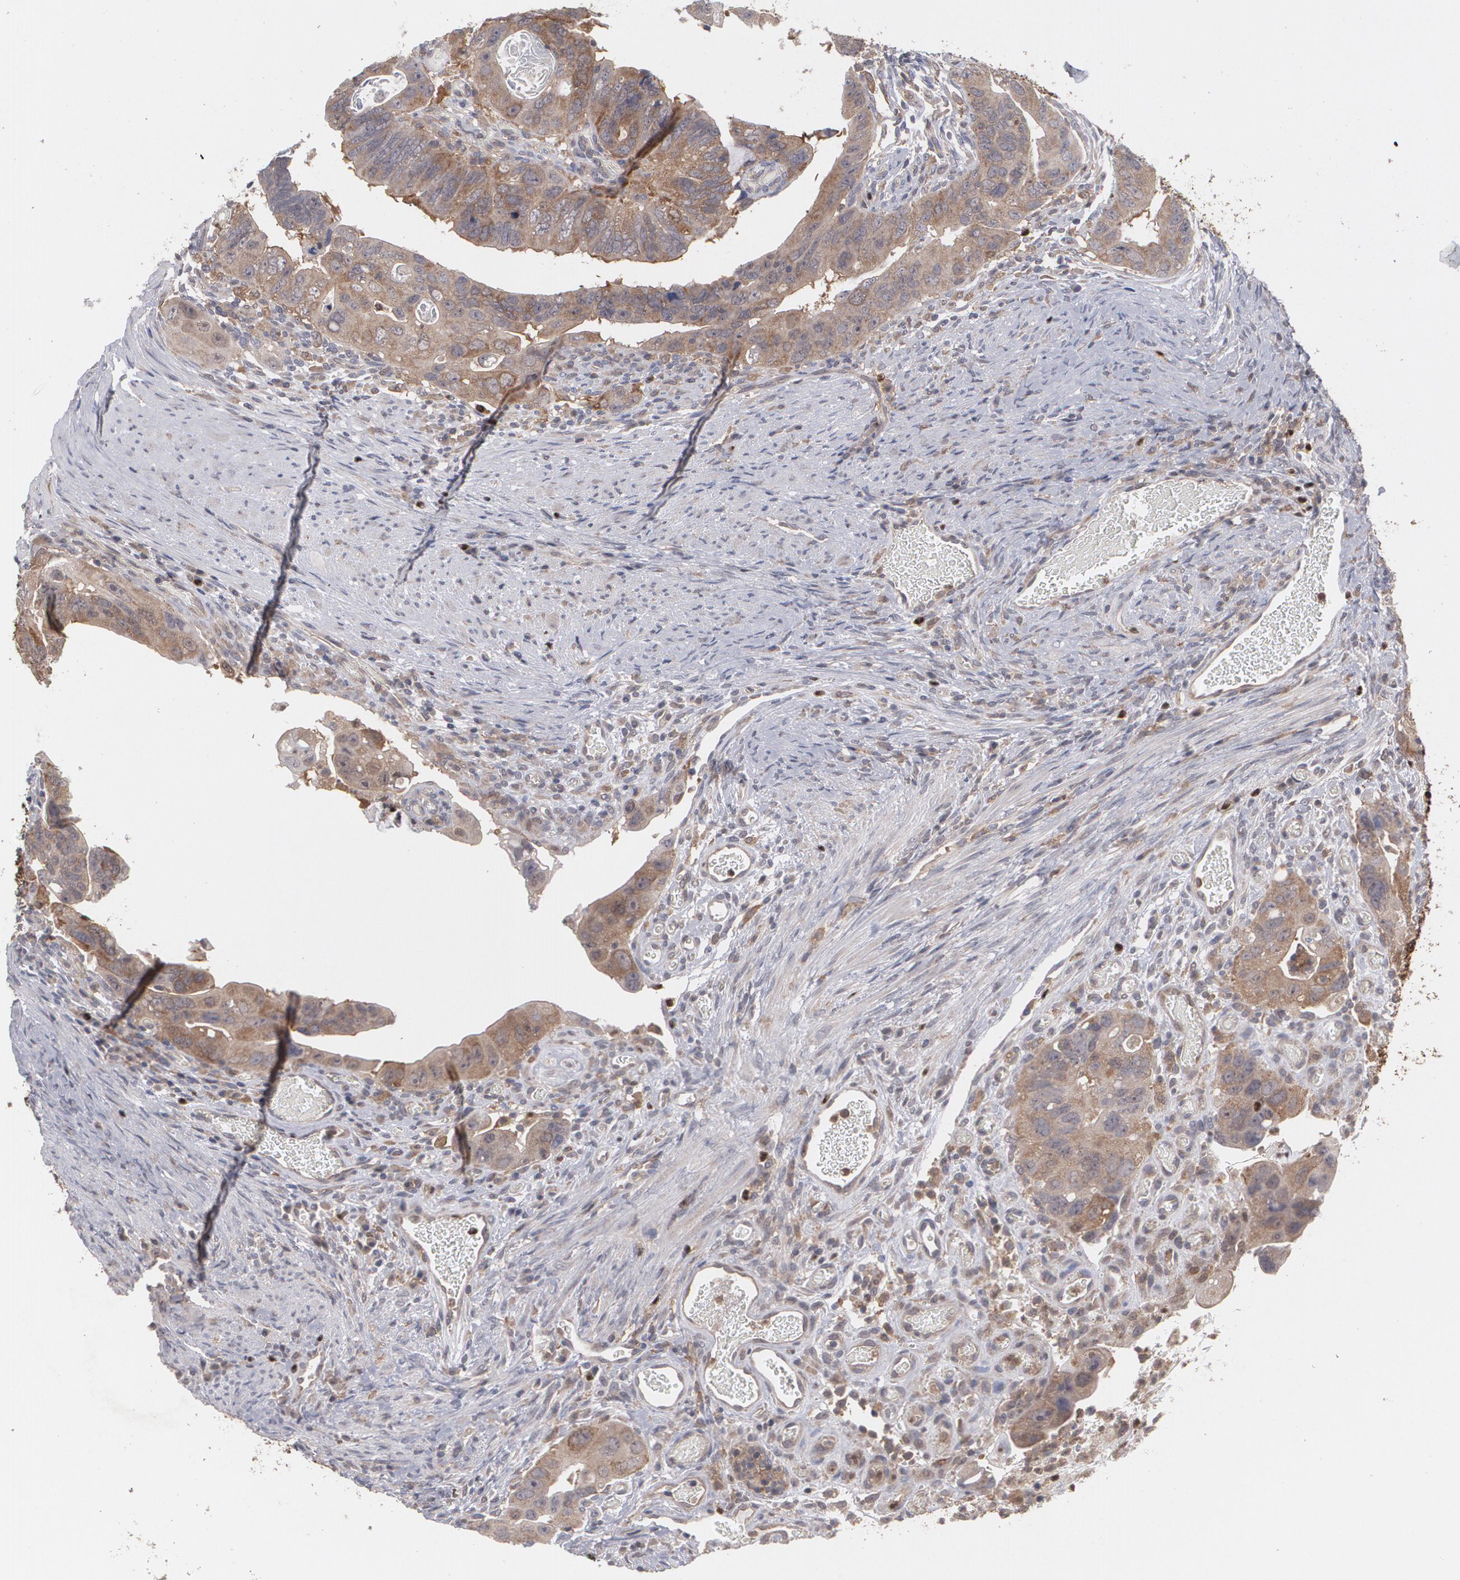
{"staining": {"intensity": "moderate", "quantity": ">75%", "location": "cytoplasmic/membranous"}, "tissue": "colorectal cancer", "cell_type": "Tumor cells", "image_type": "cancer", "snomed": [{"axis": "morphology", "description": "Adenocarcinoma, NOS"}, {"axis": "topography", "description": "Rectum"}], "caption": "There is medium levels of moderate cytoplasmic/membranous staining in tumor cells of colorectal adenocarcinoma, as demonstrated by immunohistochemical staining (brown color).", "gene": "HTT", "patient": {"sex": "male", "age": 53}}